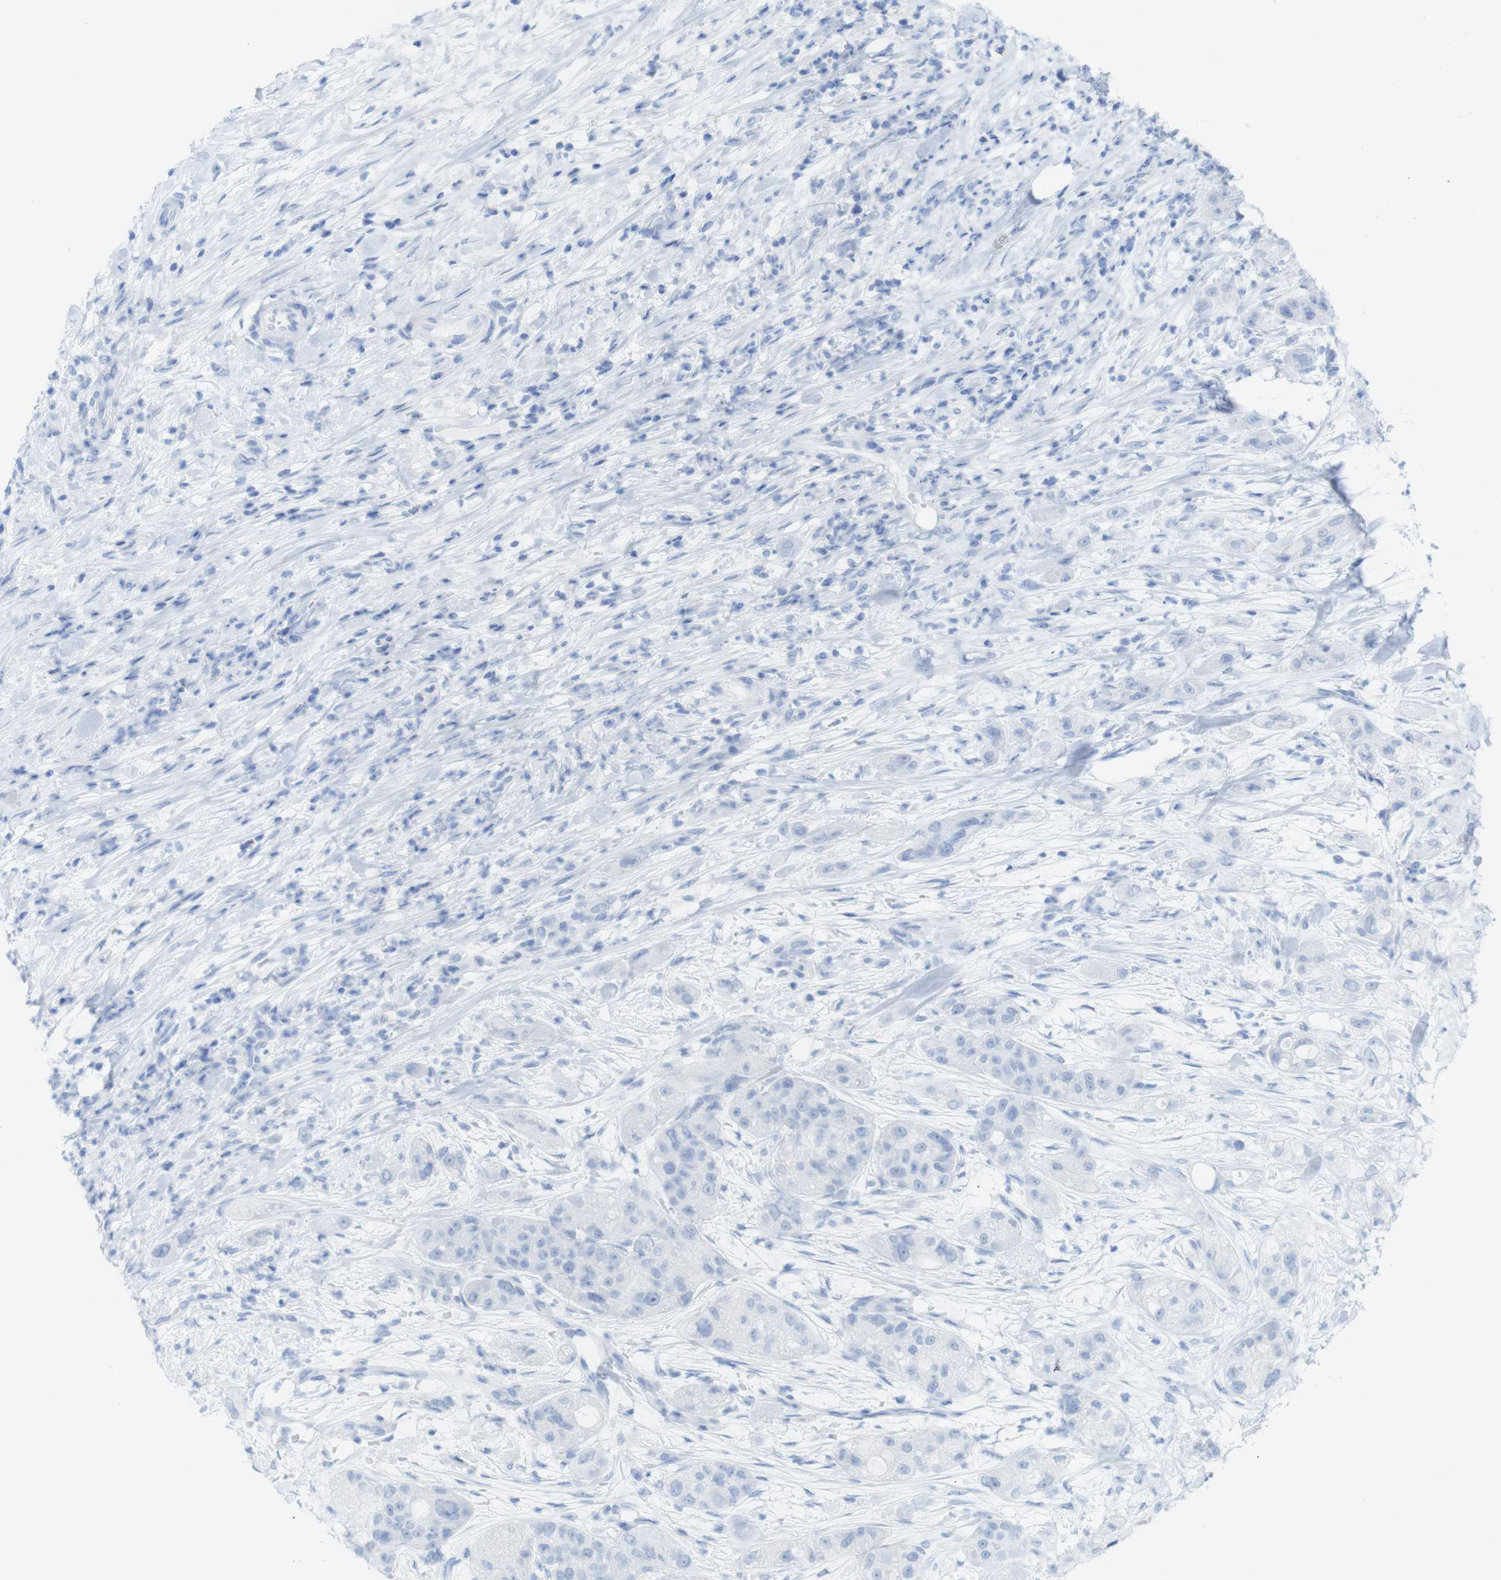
{"staining": {"intensity": "negative", "quantity": "none", "location": "none"}, "tissue": "pancreatic cancer", "cell_type": "Tumor cells", "image_type": "cancer", "snomed": [{"axis": "morphology", "description": "Adenocarcinoma, NOS"}, {"axis": "topography", "description": "Pancreas"}], "caption": "The photomicrograph displays no significant expression in tumor cells of adenocarcinoma (pancreatic).", "gene": "MYH7", "patient": {"sex": "female", "age": 78}}